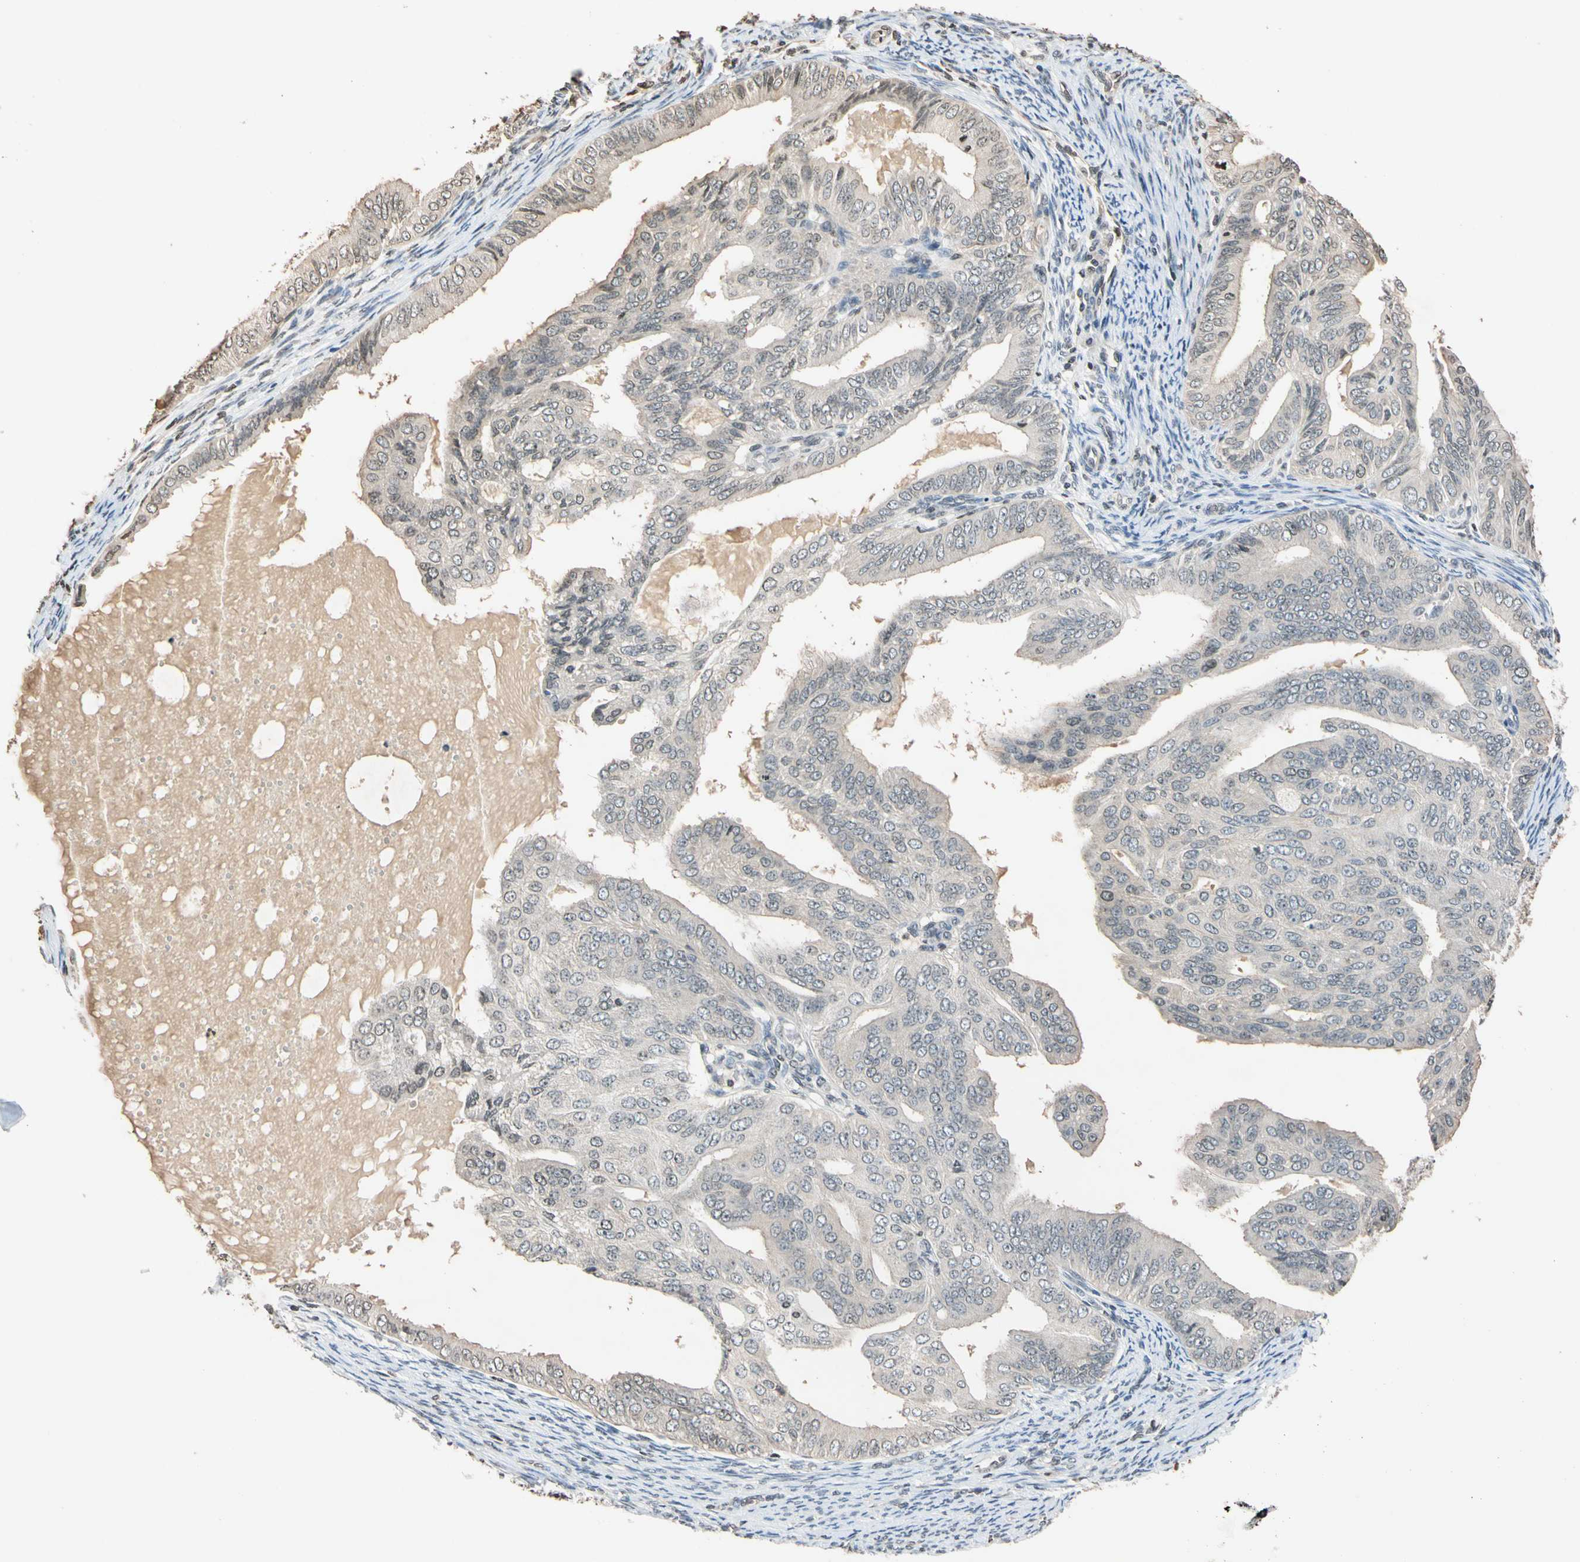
{"staining": {"intensity": "weak", "quantity": ">75%", "location": "cytoplasmic/membranous"}, "tissue": "endometrial cancer", "cell_type": "Tumor cells", "image_type": "cancer", "snomed": [{"axis": "morphology", "description": "Adenocarcinoma, NOS"}, {"axis": "topography", "description": "Endometrium"}], "caption": "An IHC image of tumor tissue is shown. Protein staining in brown highlights weak cytoplasmic/membranous positivity in endometrial adenocarcinoma within tumor cells.", "gene": "GPX4", "patient": {"sex": "female", "age": 58}}